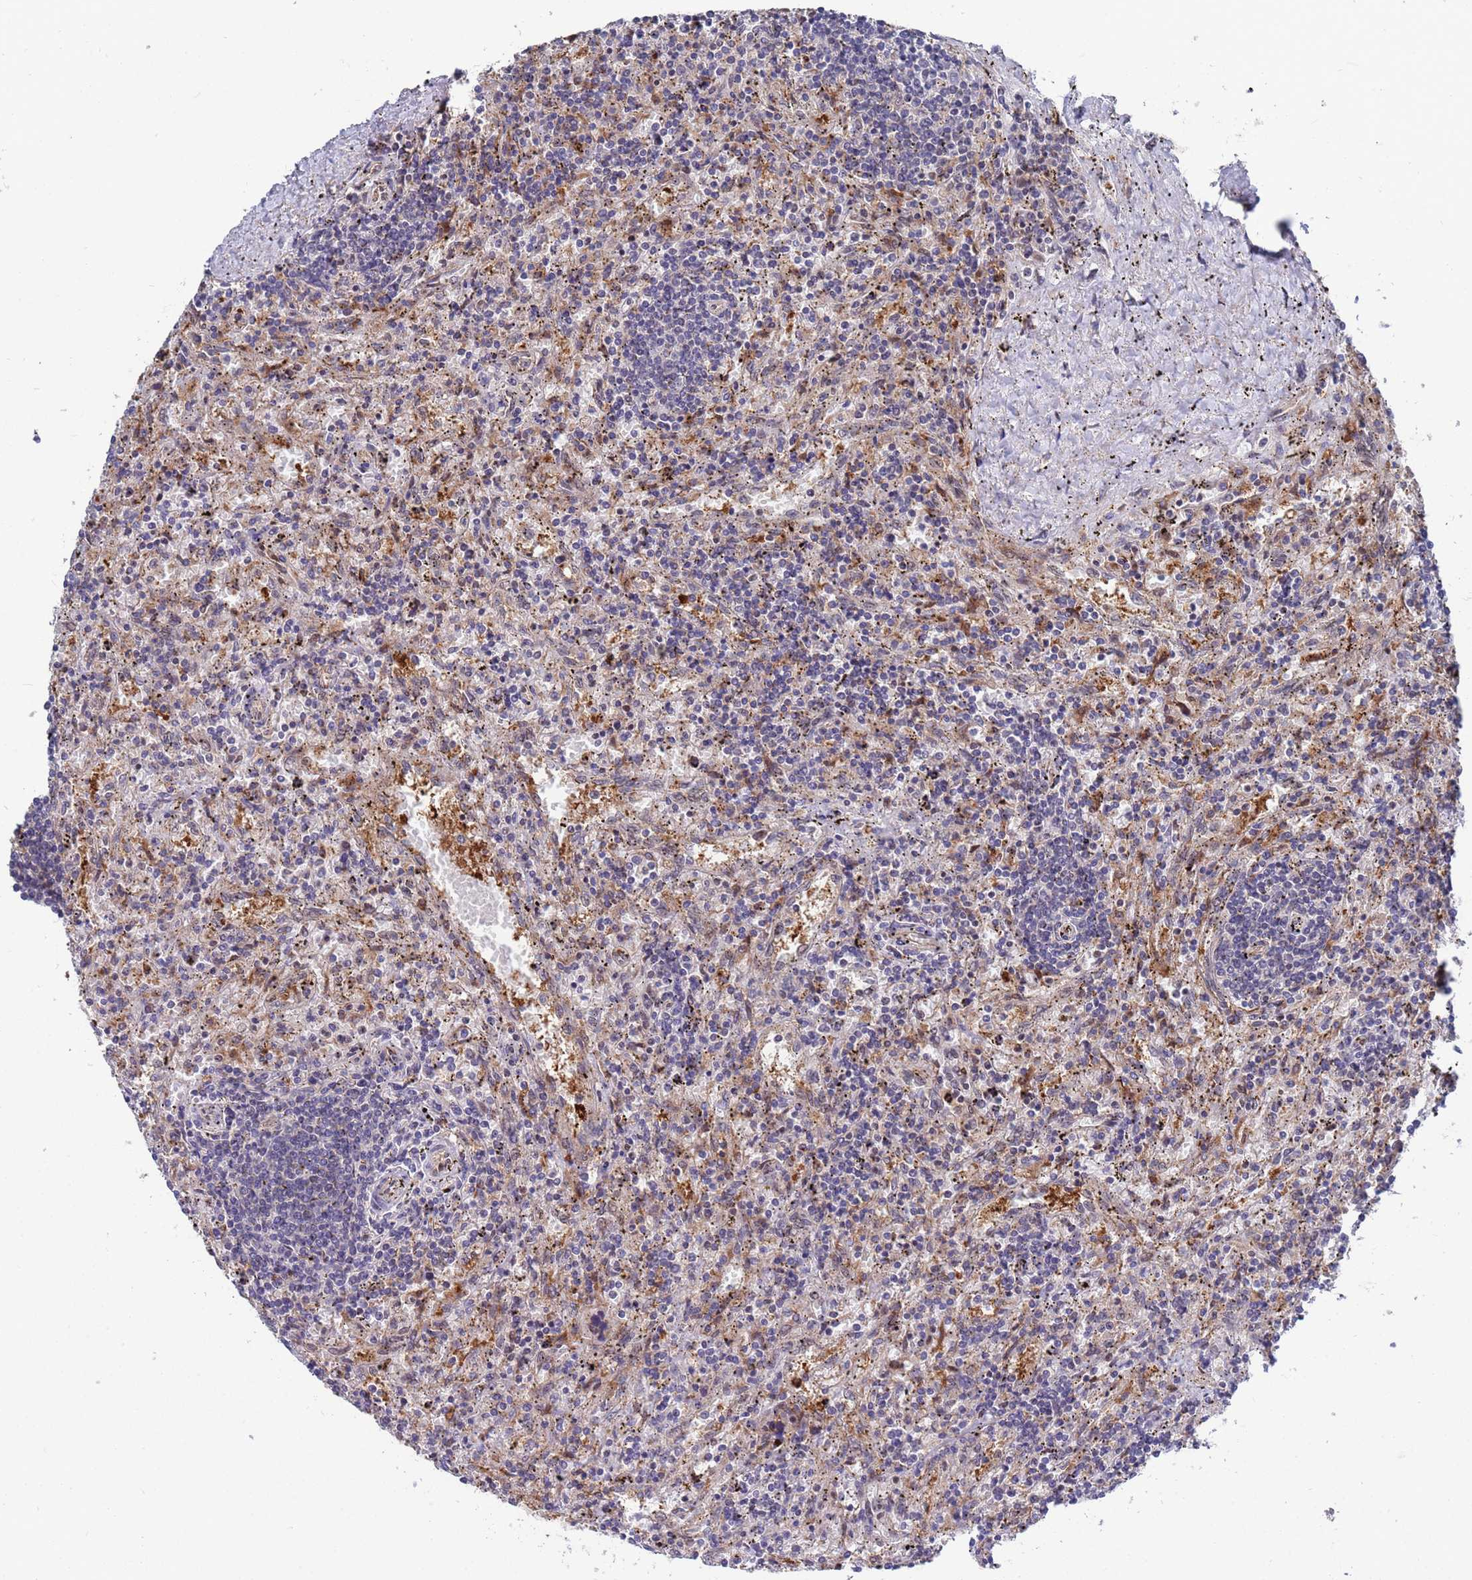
{"staining": {"intensity": "negative", "quantity": "none", "location": "none"}, "tissue": "lymphoma", "cell_type": "Tumor cells", "image_type": "cancer", "snomed": [{"axis": "morphology", "description": "Malignant lymphoma, non-Hodgkin's type, Low grade"}, {"axis": "topography", "description": "Spleen"}], "caption": "IHC photomicrograph of neoplastic tissue: human lymphoma stained with DAB shows no significant protein positivity in tumor cells. Nuclei are stained in blue.", "gene": "TMBIM6", "patient": {"sex": "male", "age": 76}}